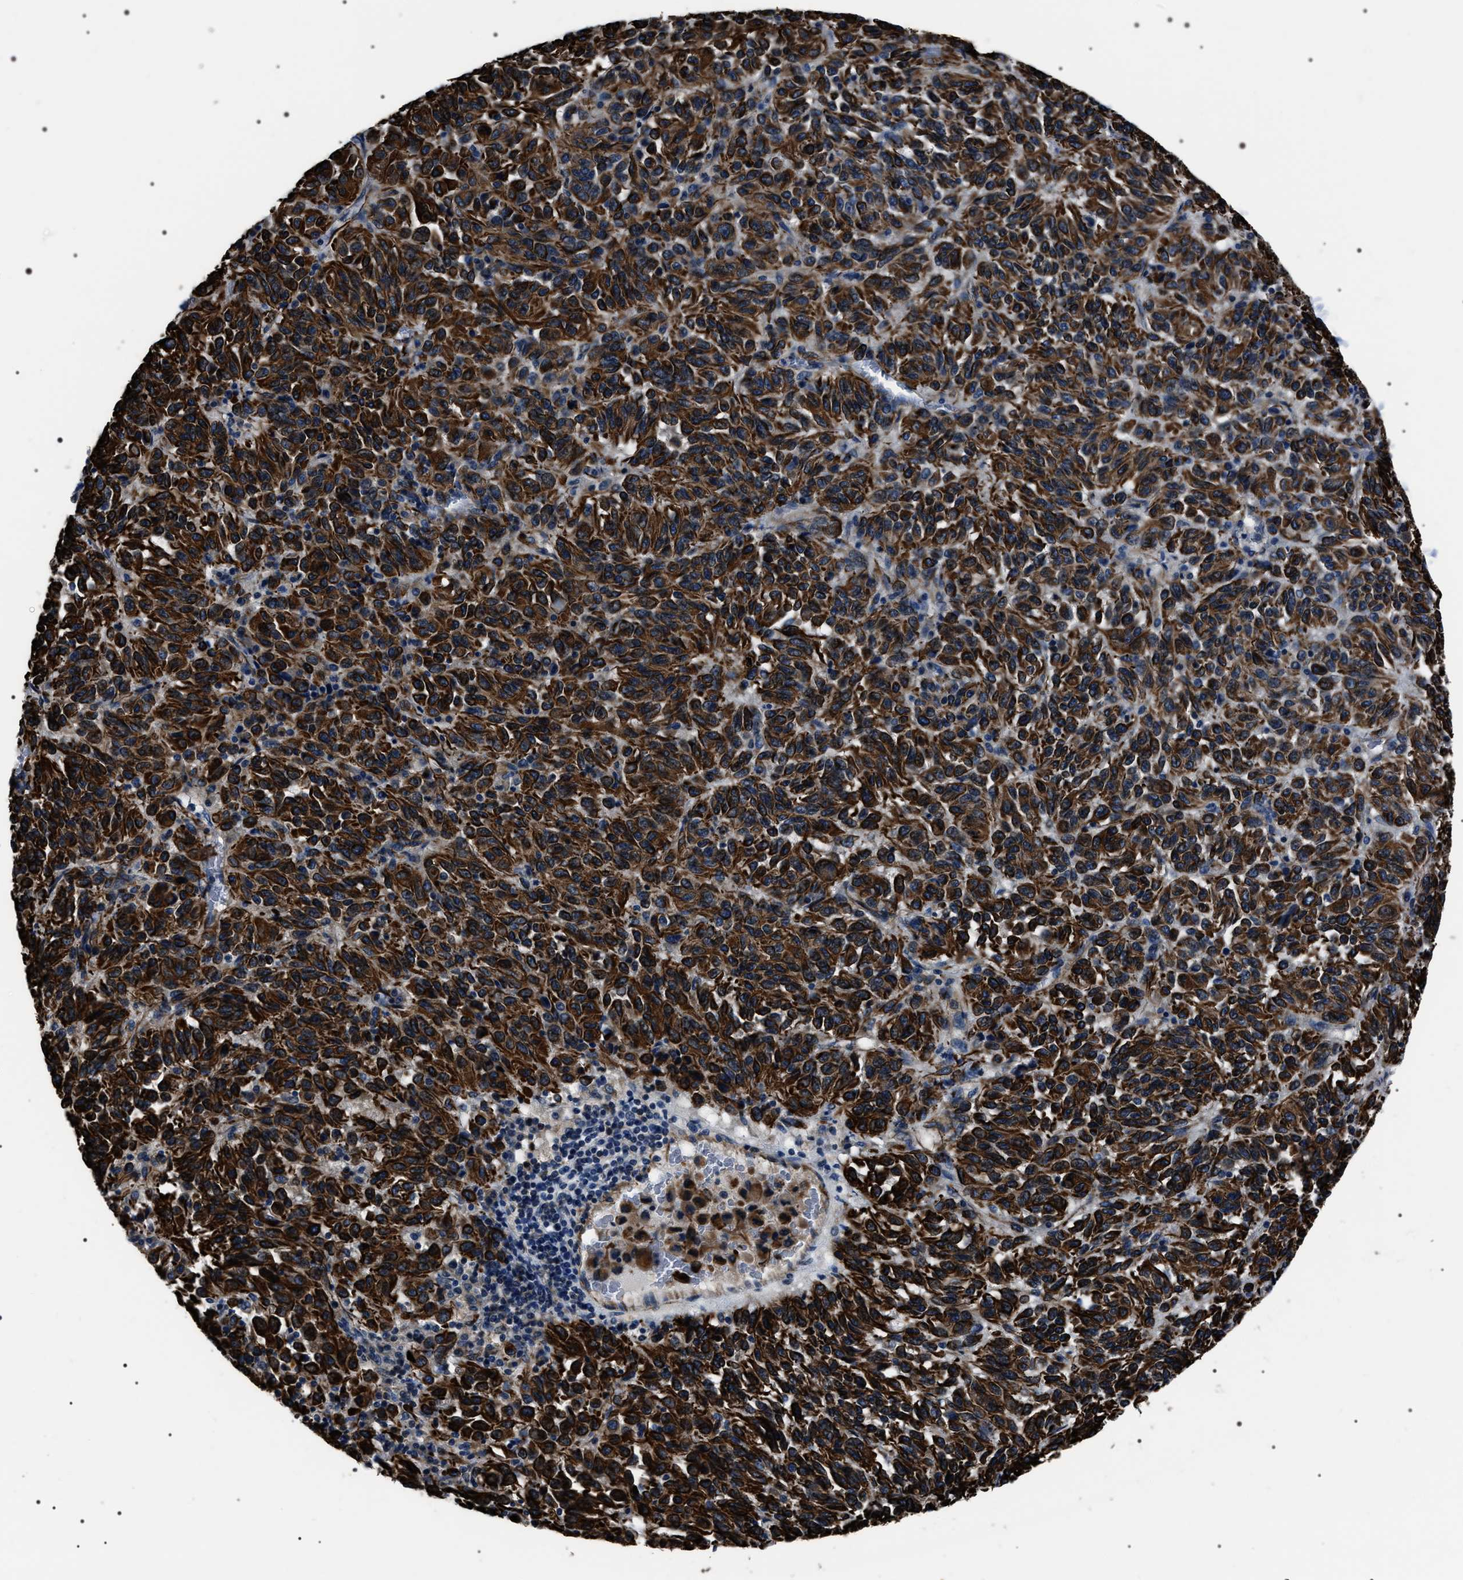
{"staining": {"intensity": "strong", "quantity": ">75%", "location": "cytoplasmic/membranous"}, "tissue": "melanoma", "cell_type": "Tumor cells", "image_type": "cancer", "snomed": [{"axis": "morphology", "description": "Malignant melanoma, Metastatic site"}, {"axis": "topography", "description": "Lung"}], "caption": "Melanoma tissue exhibits strong cytoplasmic/membranous positivity in about >75% of tumor cells", "gene": "BAG2", "patient": {"sex": "male", "age": 64}}